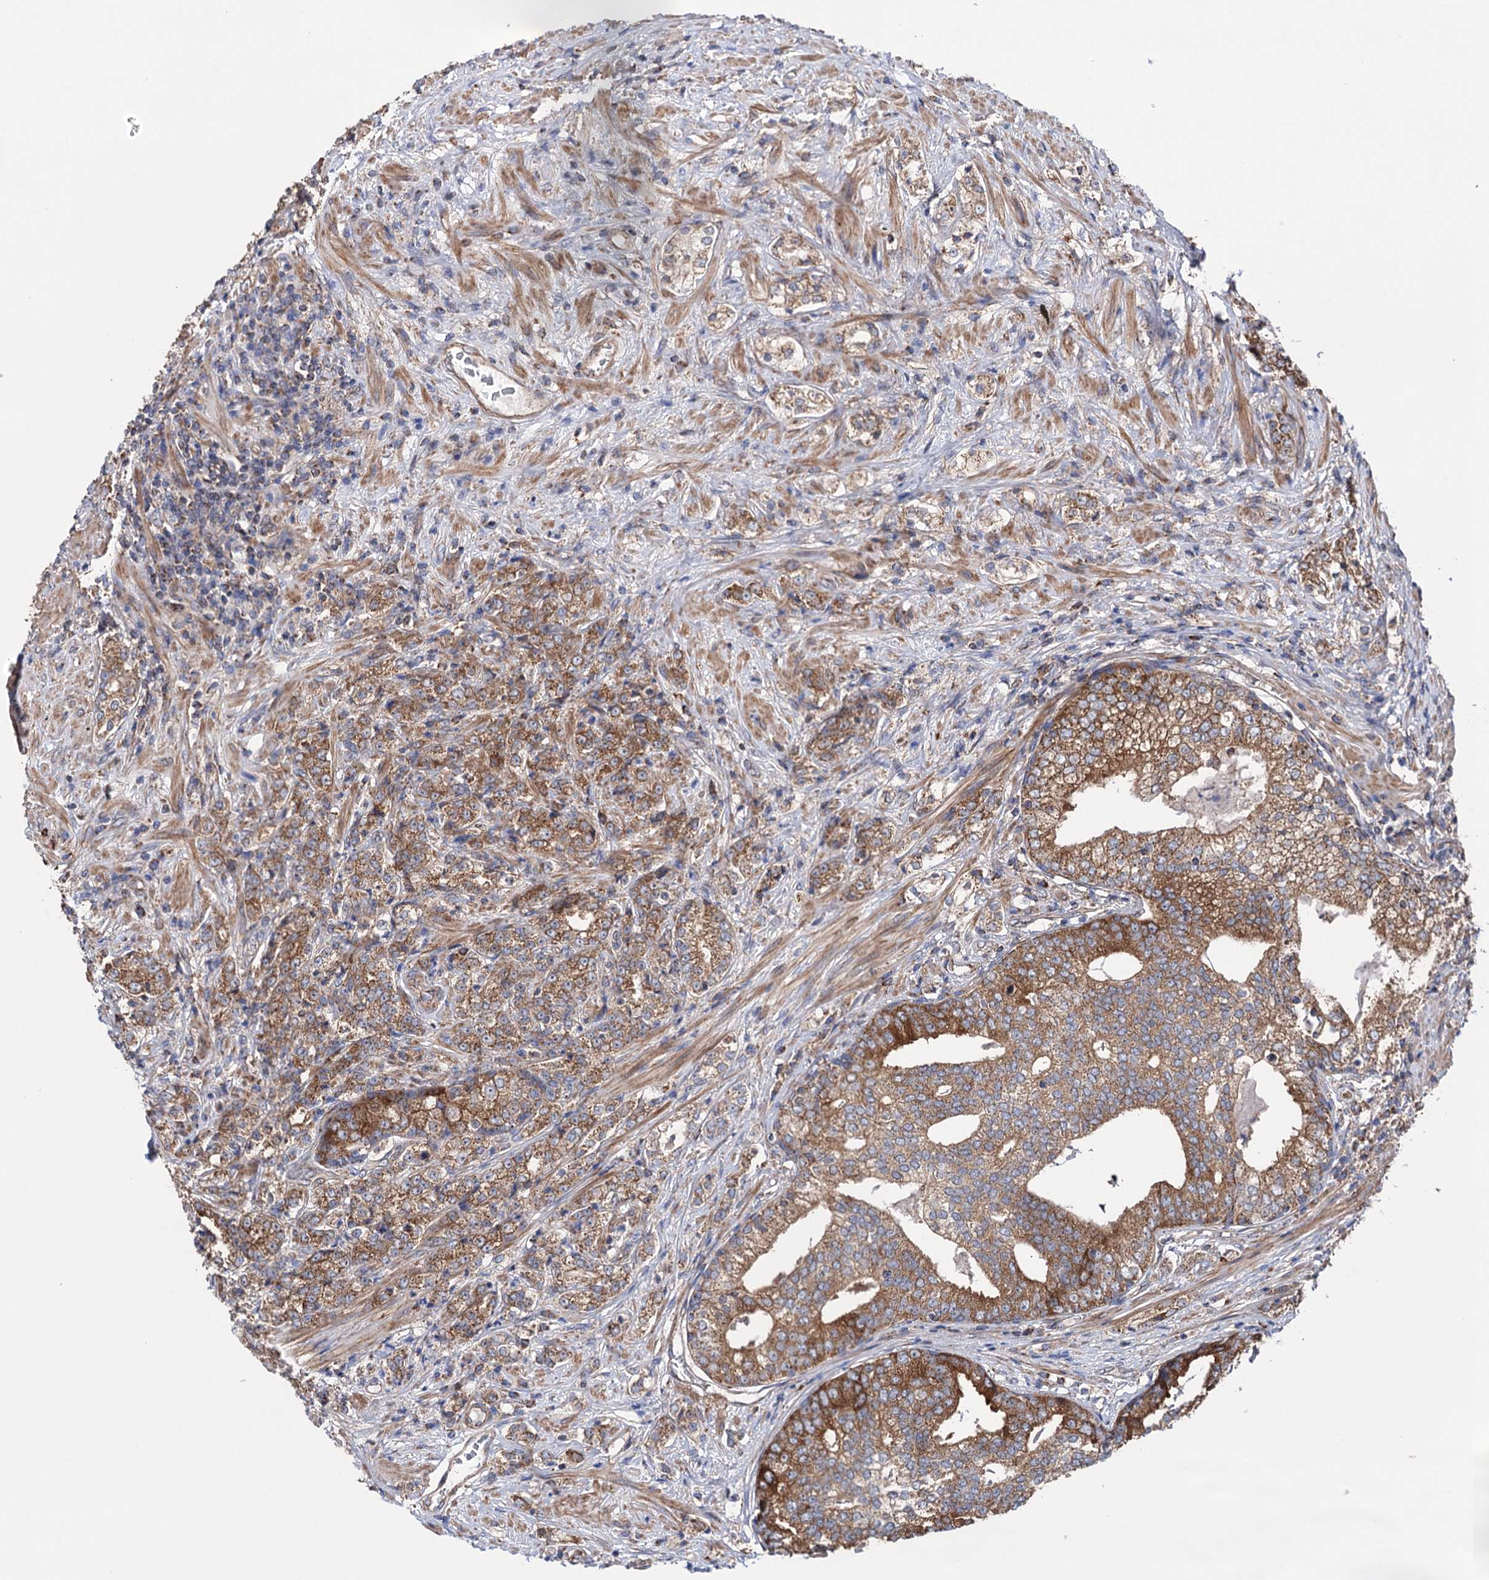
{"staining": {"intensity": "moderate", "quantity": ">75%", "location": "cytoplasmic/membranous"}, "tissue": "prostate cancer", "cell_type": "Tumor cells", "image_type": "cancer", "snomed": [{"axis": "morphology", "description": "Adenocarcinoma, High grade"}, {"axis": "topography", "description": "Prostate"}], "caption": "Adenocarcinoma (high-grade) (prostate) stained with immunohistochemistry (IHC) exhibits moderate cytoplasmic/membranous staining in approximately >75% of tumor cells.", "gene": "SUCLA2", "patient": {"sex": "male", "age": 69}}